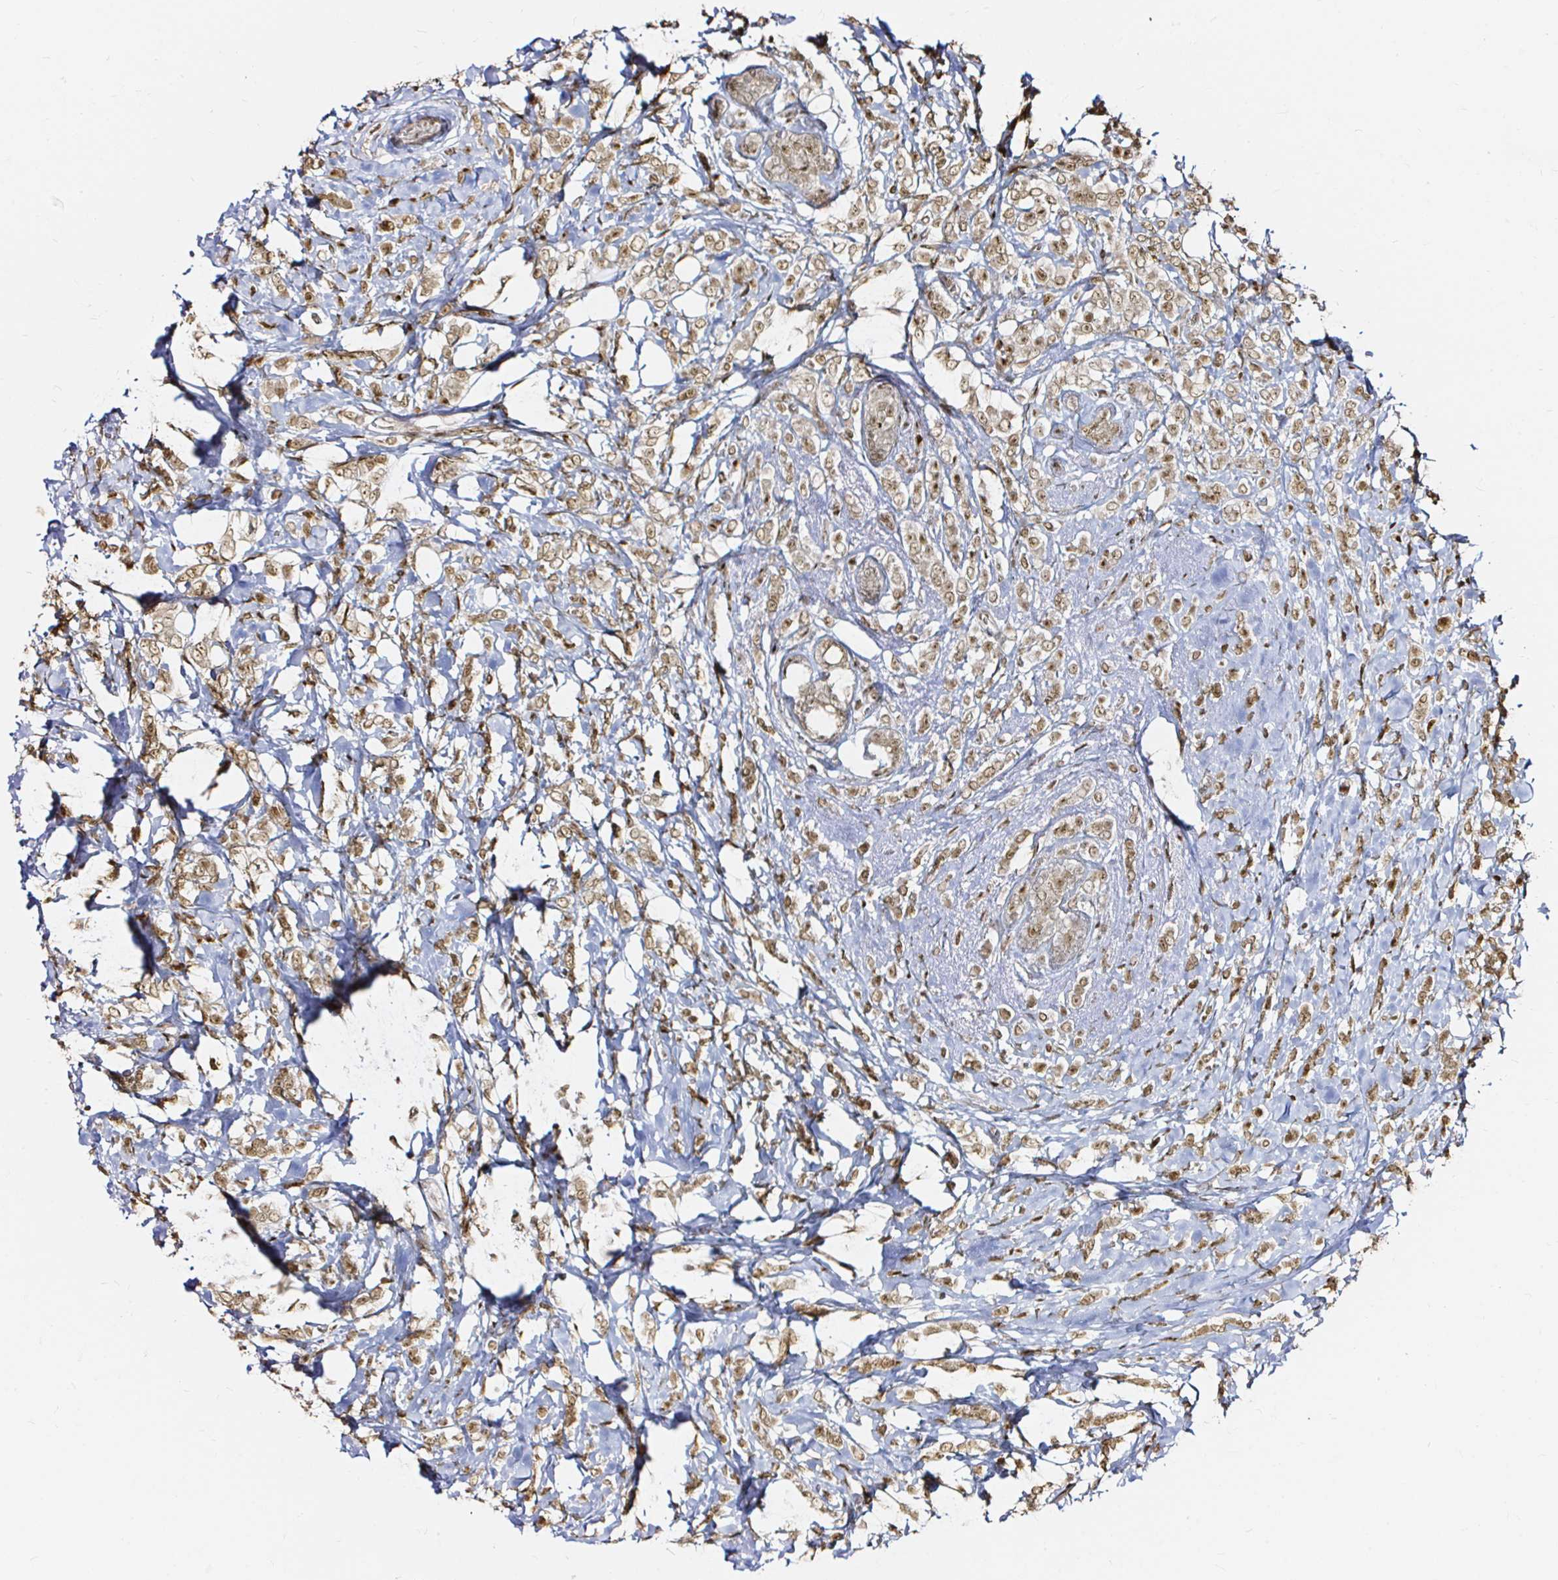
{"staining": {"intensity": "moderate", "quantity": ">75%", "location": "nuclear"}, "tissue": "breast cancer", "cell_type": "Tumor cells", "image_type": "cancer", "snomed": [{"axis": "morphology", "description": "Lobular carcinoma"}, {"axis": "topography", "description": "Breast"}], "caption": "DAB (3,3'-diaminobenzidine) immunohistochemical staining of breast cancer (lobular carcinoma) demonstrates moderate nuclear protein positivity in about >75% of tumor cells. Using DAB (brown) and hematoxylin (blue) stains, captured at high magnification using brightfield microscopy.", "gene": "SNRPC", "patient": {"sex": "female", "age": 49}}